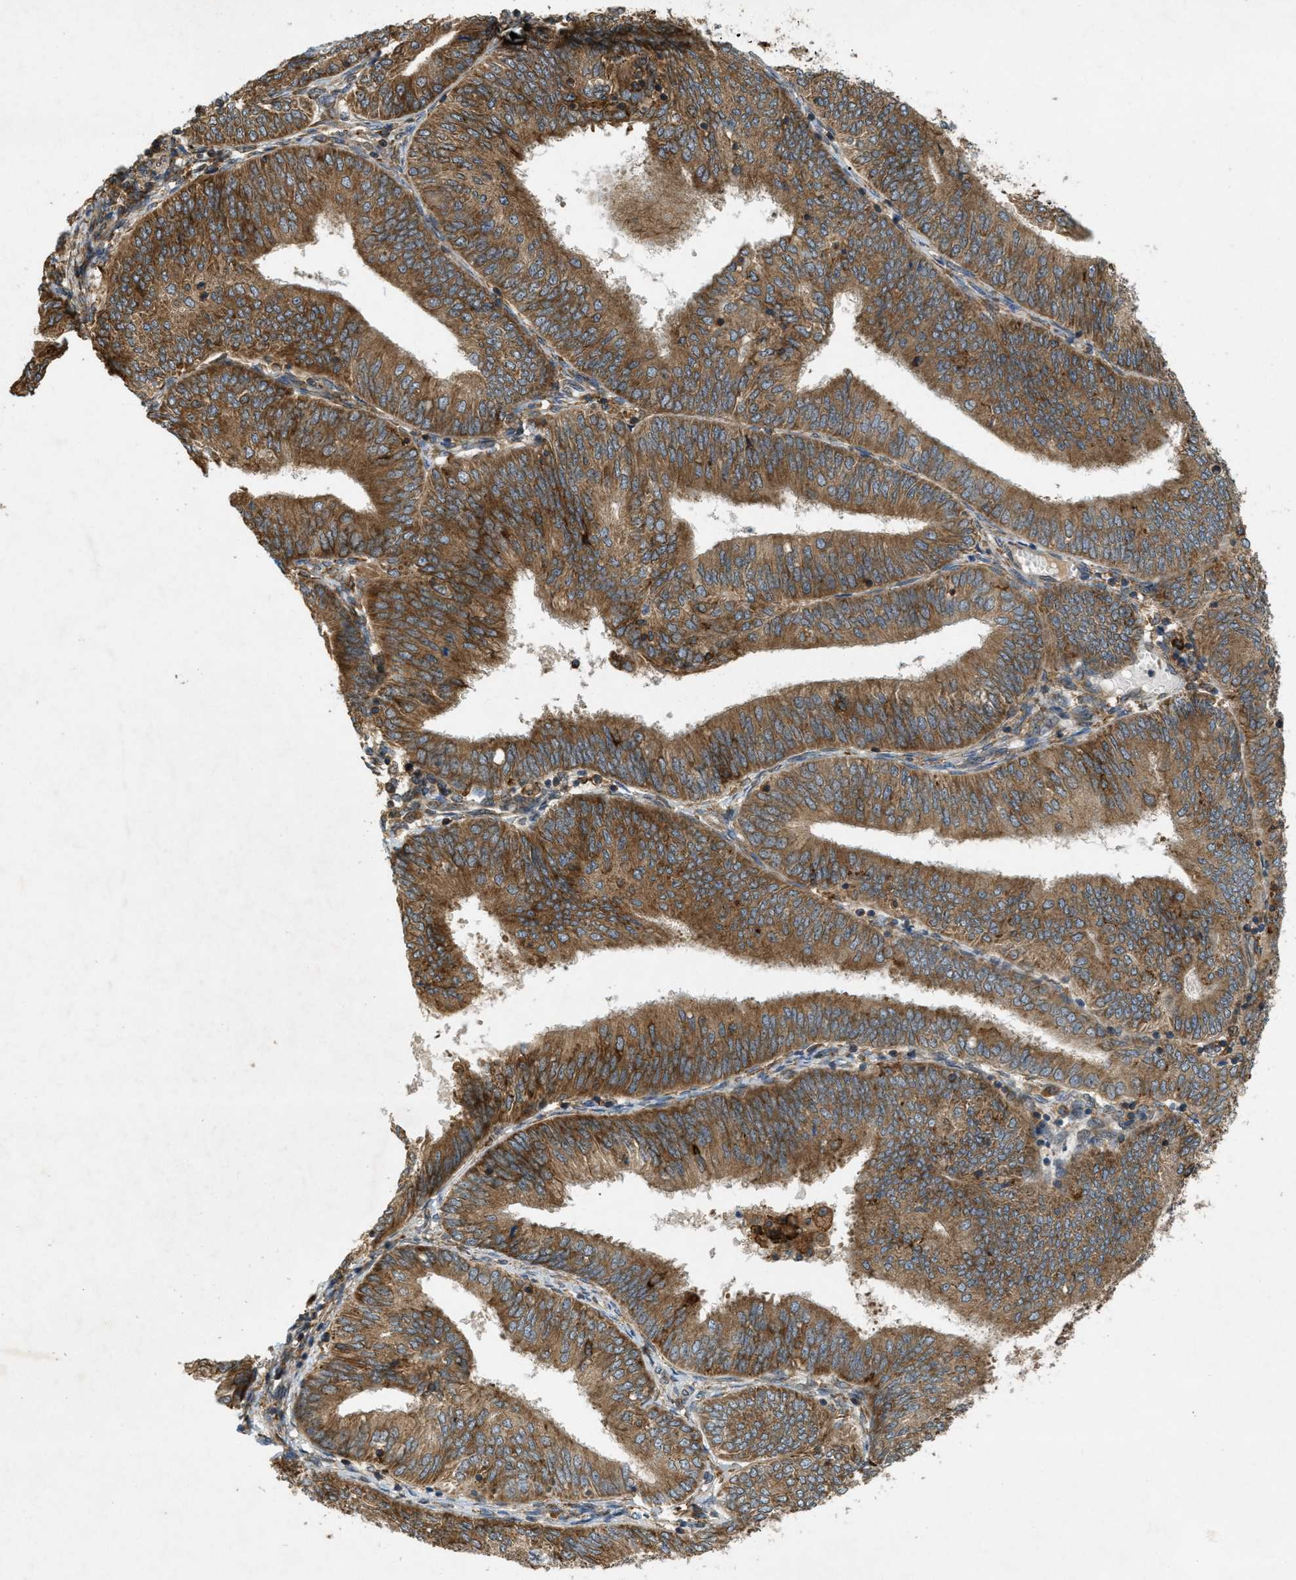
{"staining": {"intensity": "moderate", "quantity": ">75%", "location": "cytoplasmic/membranous"}, "tissue": "endometrial cancer", "cell_type": "Tumor cells", "image_type": "cancer", "snomed": [{"axis": "morphology", "description": "Adenocarcinoma, NOS"}, {"axis": "topography", "description": "Endometrium"}], "caption": "Immunohistochemistry (DAB (3,3'-diaminobenzidine)) staining of adenocarcinoma (endometrial) exhibits moderate cytoplasmic/membranous protein positivity in about >75% of tumor cells.", "gene": "PCDH18", "patient": {"sex": "female", "age": 58}}